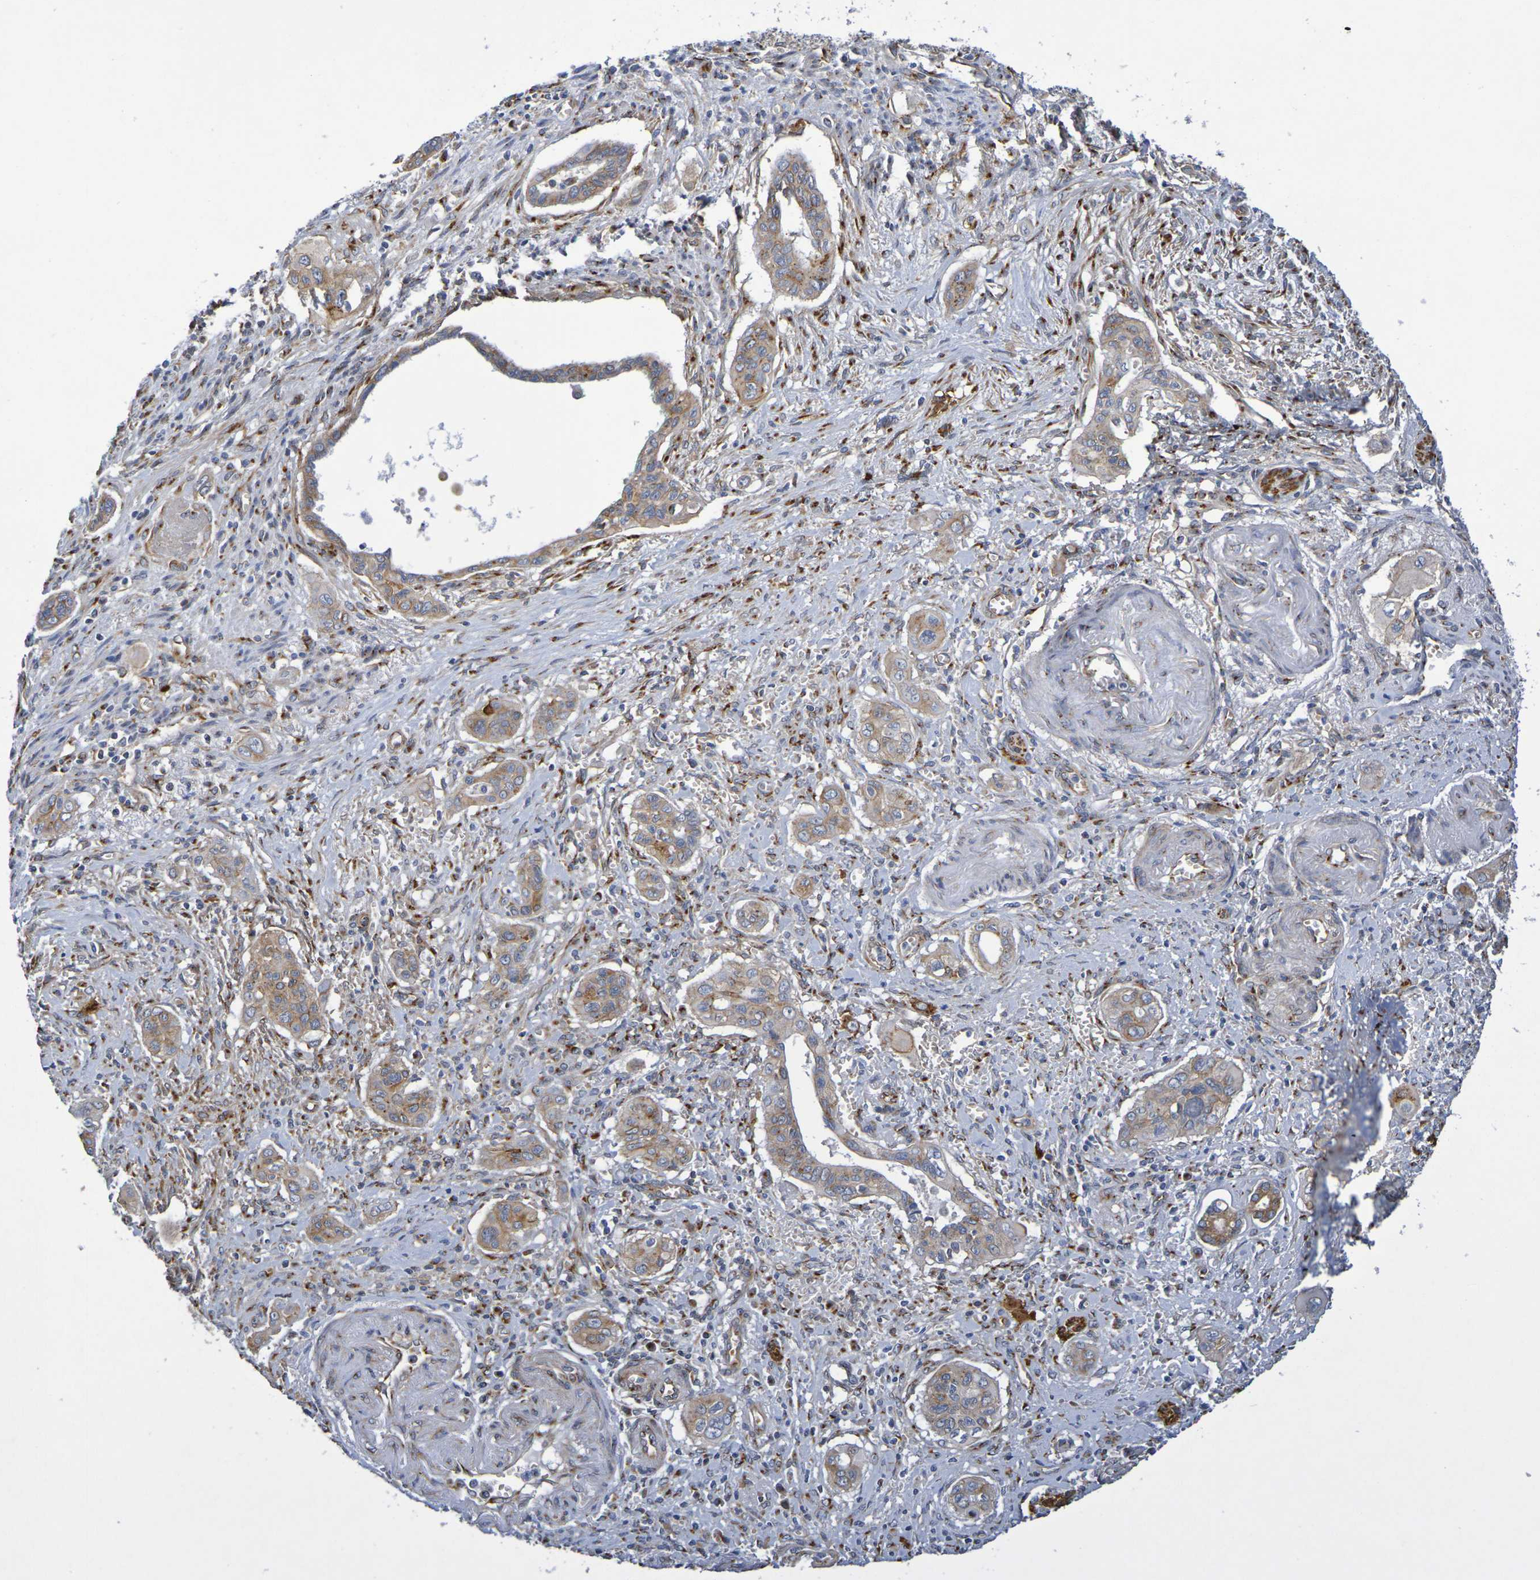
{"staining": {"intensity": "moderate", "quantity": ">75%", "location": "cytoplasmic/membranous"}, "tissue": "pancreatic cancer", "cell_type": "Tumor cells", "image_type": "cancer", "snomed": [{"axis": "morphology", "description": "Adenocarcinoma, NOS"}, {"axis": "topography", "description": "Pancreas"}], "caption": "Pancreatic adenocarcinoma stained for a protein (brown) exhibits moderate cytoplasmic/membranous positive positivity in approximately >75% of tumor cells.", "gene": "DCP2", "patient": {"sex": "male", "age": 77}}